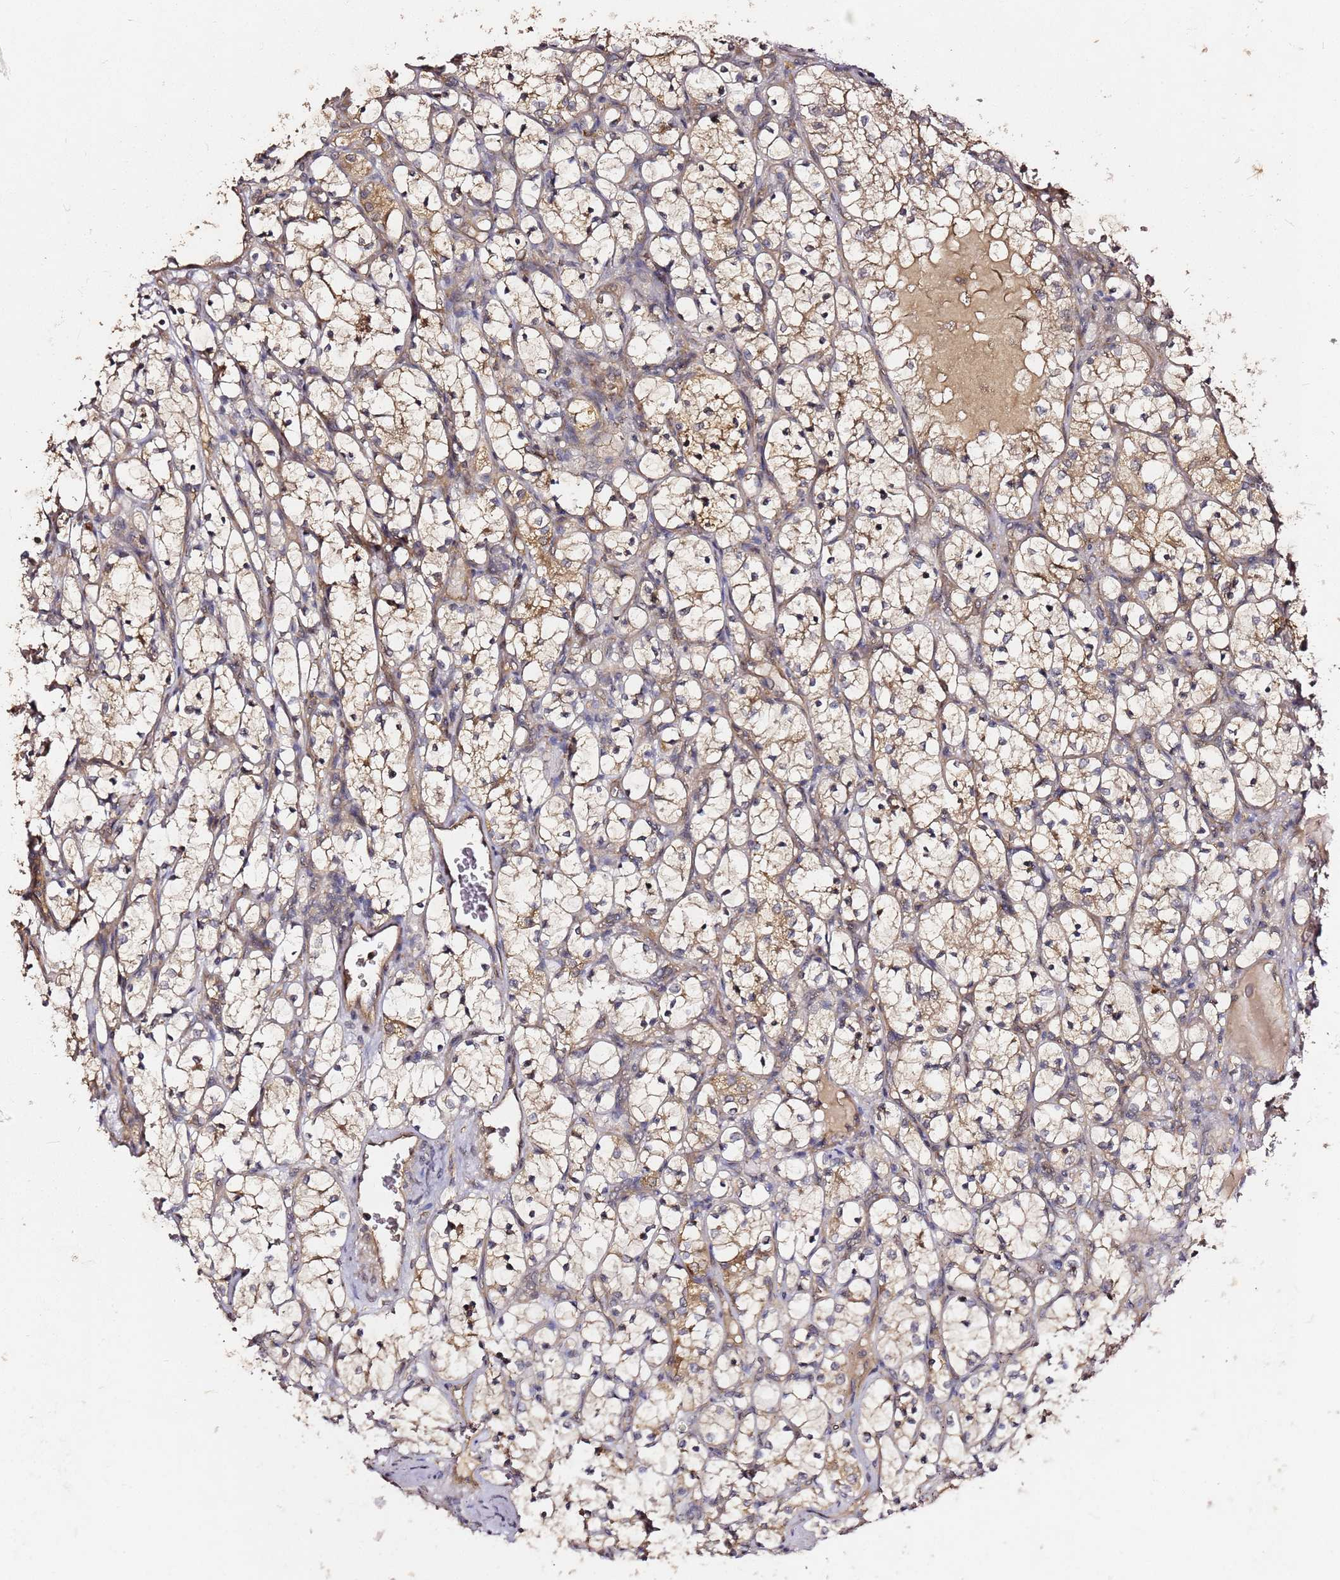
{"staining": {"intensity": "moderate", "quantity": "25%-75%", "location": "cytoplasmic/membranous"}, "tissue": "renal cancer", "cell_type": "Tumor cells", "image_type": "cancer", "snomed": [{"axis": "morphology", "description": "Adenocarcinoma, NOS"}, {"axis": "topography", "description": "Kidney"}], "caption": "Brown immunohistochemical staining in renal cancer displays moderate cytoplasmic/membranous positivity in approximately 25%-75% of tumor cells.", "gene": "C6orf136", "patient": {"sex": "female", "age": 69}}